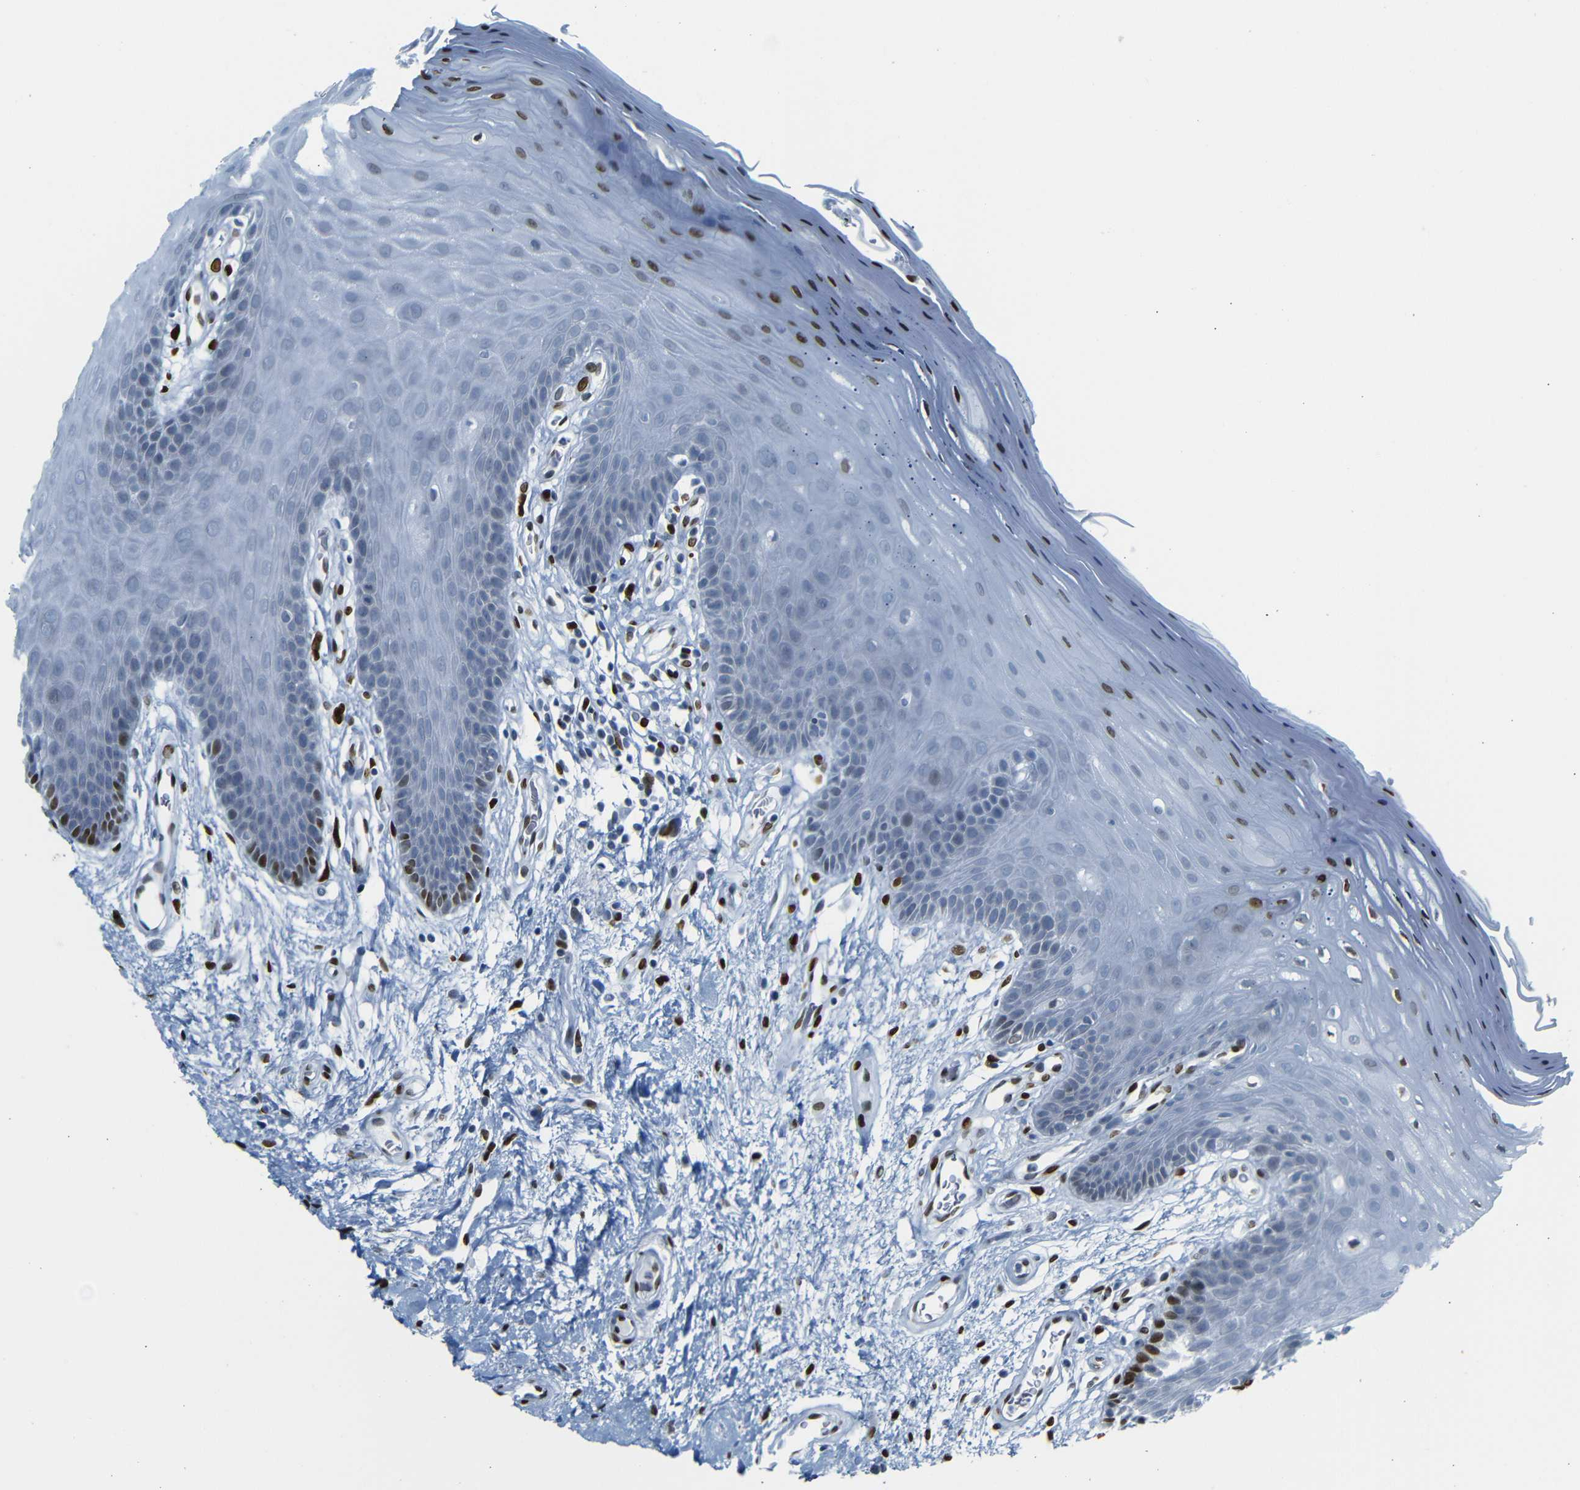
{"staining": {"intensity": "strong", "quantity": "<25%", "location": "nuclear"}, "tissue": "oral mucosa", "cell_type": "Squamous epithelial cells", "image_type": "normal", "snomed": [{"axis": "morphology", "description": "Normal tissue, NOS"}, {"axis": "morphology", "description": "Squamous cell carcinoma, NOS"}, {"axis": "topography", "description": "Skeletal muscle"}, {"axis": "topography", "description": "Adipose tissue"}, {"axis": "topography", "description": "Vascular tissue"}, {"axis": "topography", "description": "Oral tissue"}, {"axis": "topography", "description": "Peripheral nerve tissue"}, {"axis": "topography", "description": "Head-Neck"}], "caption": "Strong nuclear positivity is seen in about <25% of squamous epithelial cells in unremarkable oral mucosa.", "gene": "NPIPB15", "patient": {"sex": "male", "age": 71}}